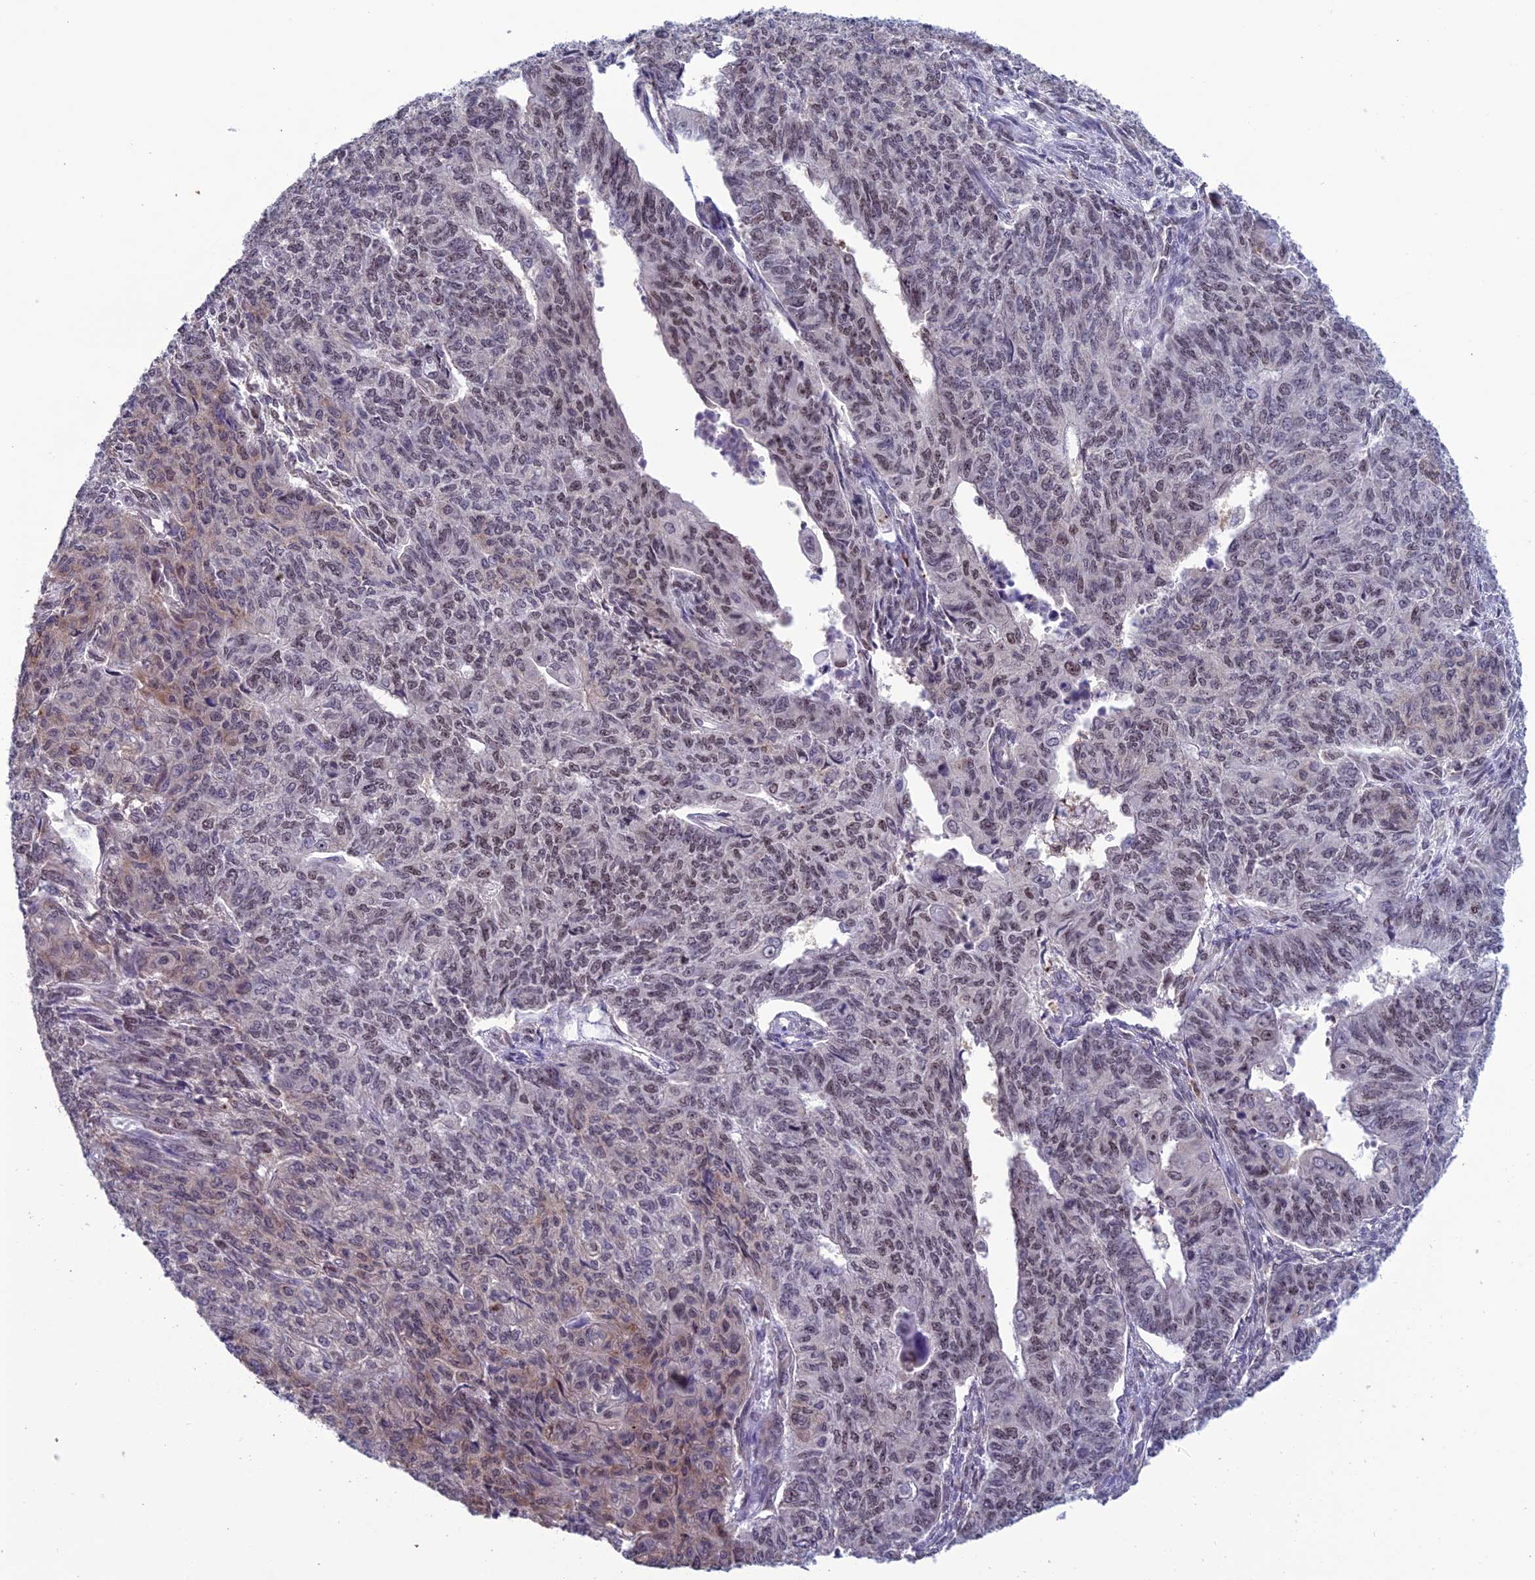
{"staining": {"intensity": "weak", "quantity": "<25%", "location": "cytoplasmic/membranous,nuclear"}, "tissue": "endometrial cancer", "cell_type": "Tumor cells", "image_type": "cancer", "snomed": [{"axis": "morphology", "description": "Adenocarcinoma, NOS"}, {"axis": "topography", "description": "Endometrium"}], "caption": "High power microscopy micrograph of an IHC photomicrograph of endometrial cancer (adenocarcinoma), revealing no significant expression in tumor cells.", "gene": "MIS12", "patient": {"sex": "female", "age": 32}}